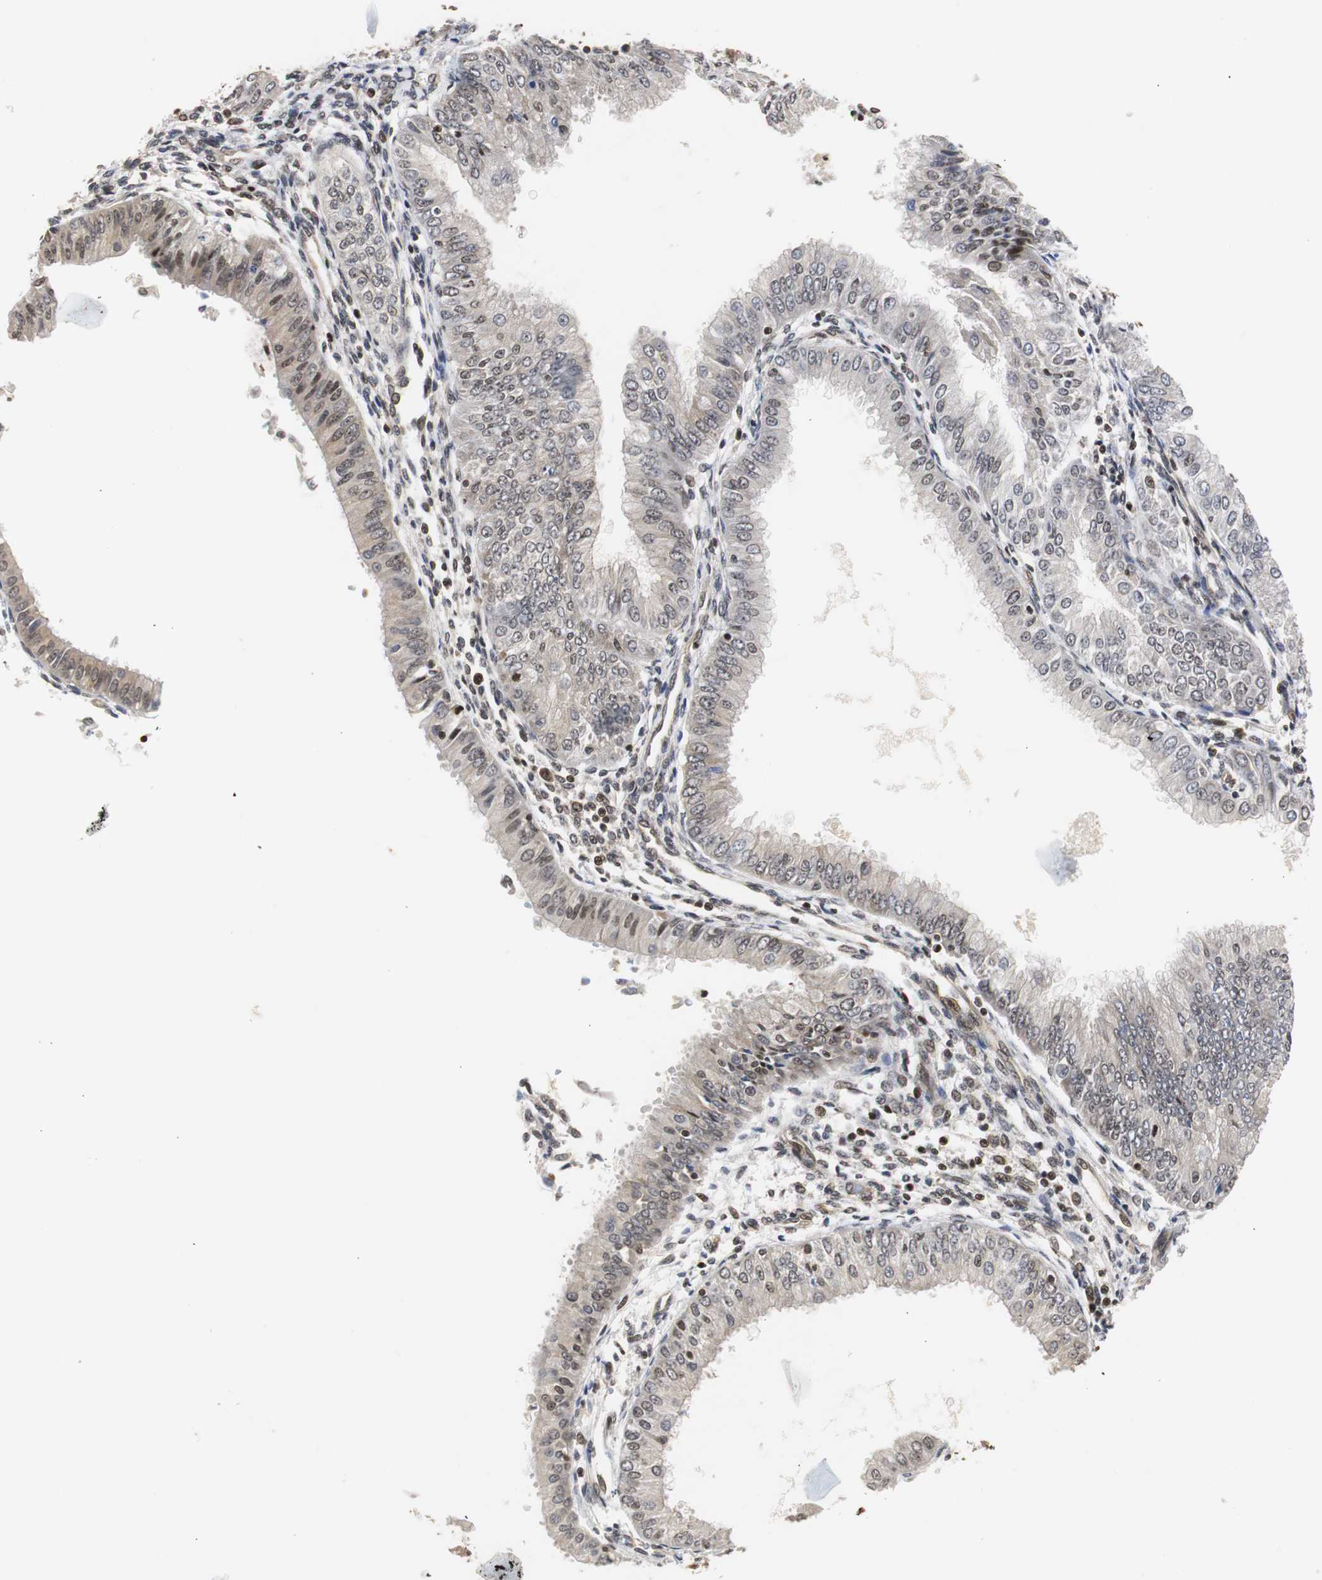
{"staining": {"intensity": "moderate", "quantity": "25%-75%", "location": "nuclear"}, "tissue": "endometrial cancer", "cell_type": "Tumor cells", "image_type": "cancer", "snomed": [{"axis": "morphology", "description": "Adenocarcinoma, NOS"}, {"axis": "topography", "description": "Endometrium"}], "caption": "IHC staining of adenocarcinoma (endometrial), which shows medium levels of moderate nuclear positivity in about 25%-75% of tumor cells indicating moderate nuclear protein positivity. The staining was performed using DAB (brown) for protein detection and nuclei were counterstained in hematoxylin (blue).", "gene": "ZFC3H1", "patient": {"sex": "female", "age": 53}}